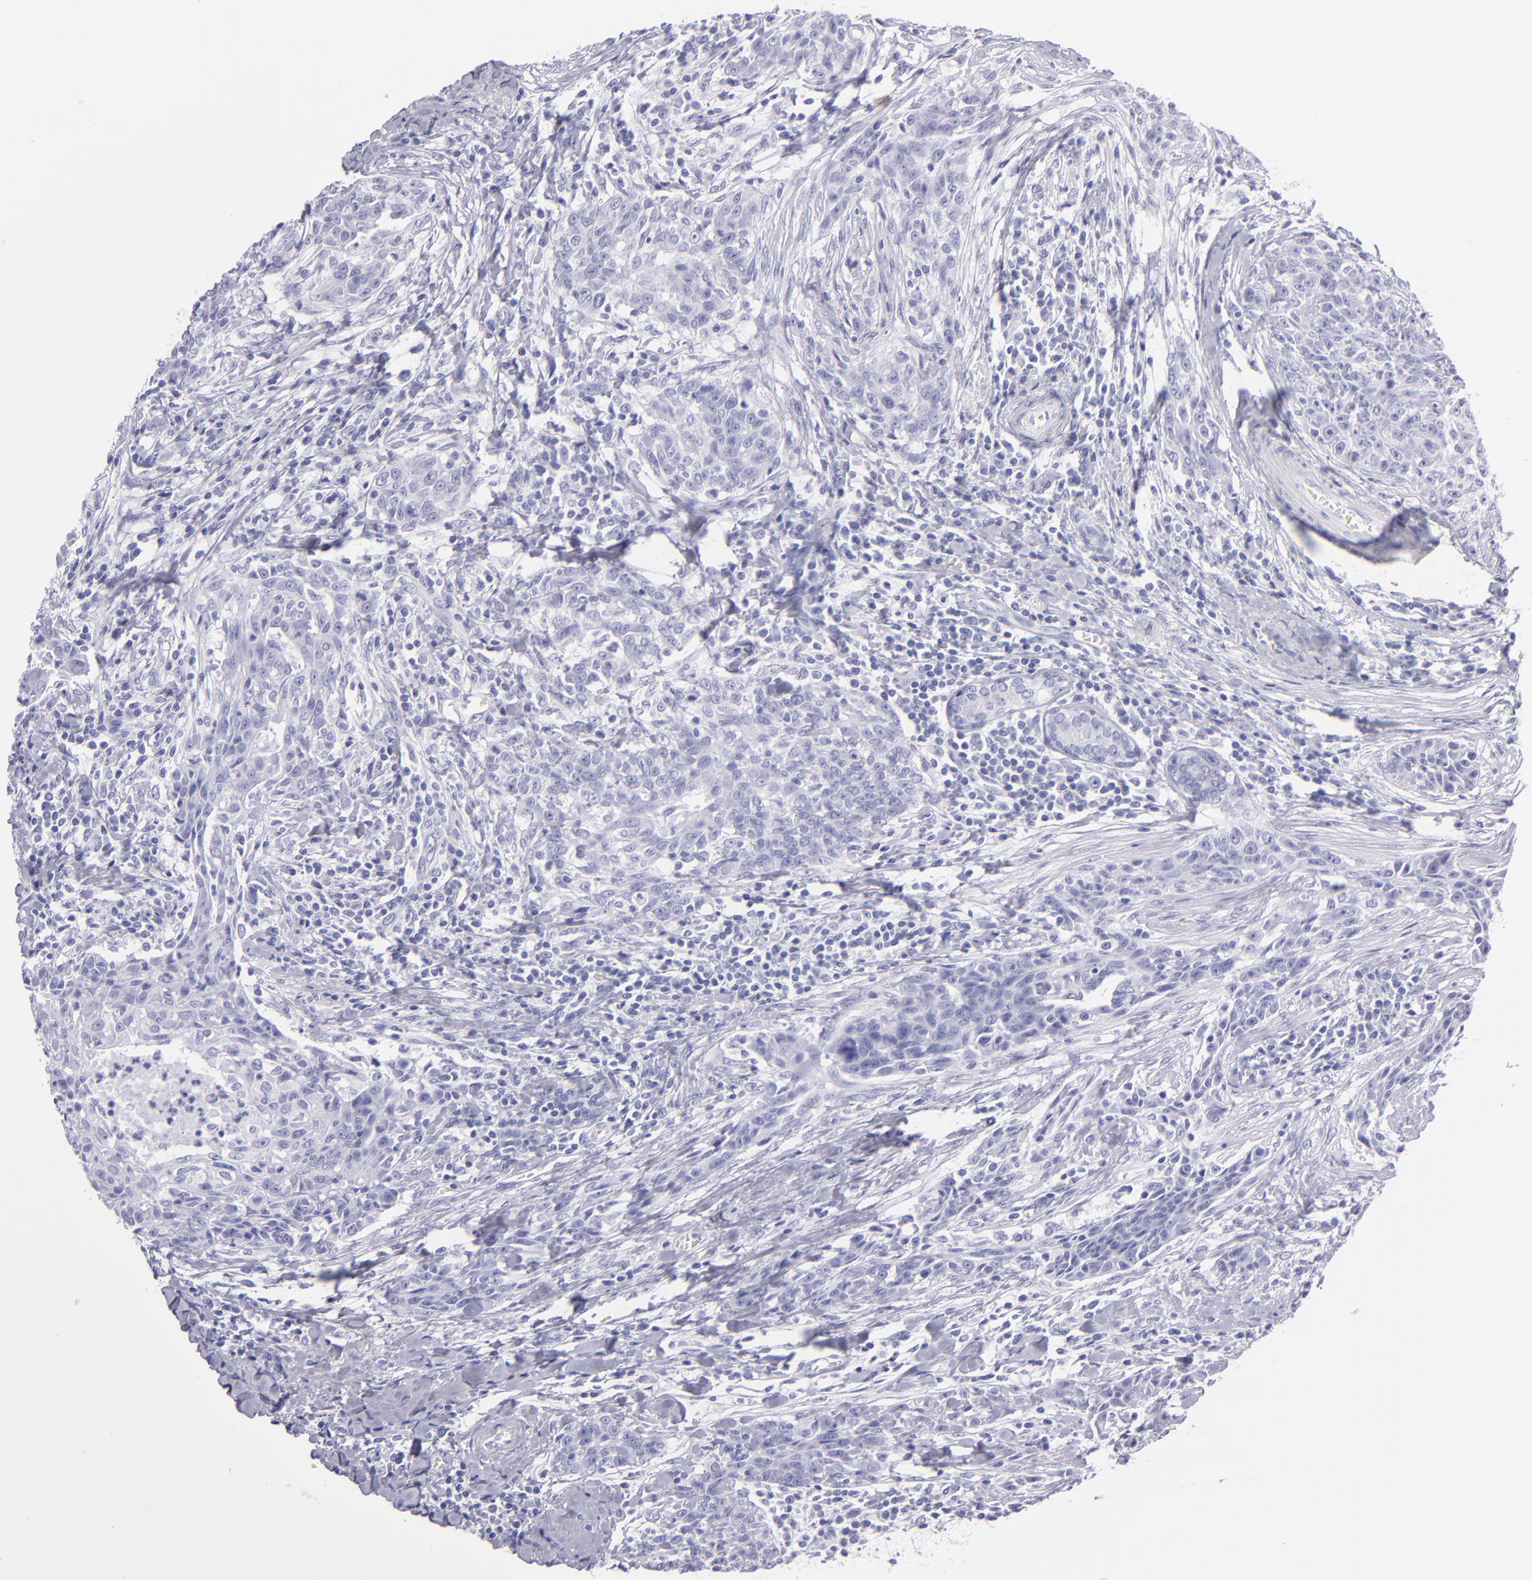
{"staining": {"intensity": "negative", "quantity": "none", "location": "none"}, "tissue": "breast cancer", "cell_type": "Tumor cells", "image_type": "cancer", "snomed": [{"axis": "morphology", "description": "Duct carcinoma"}, {"axis": "topography", "description": "Breast"}], "caption": "Immunohistochemistry (IHC) photomicrograph of neoplastic tissue: human infiltrating ductal carcinoma (breast) stained with DAB (3,3'-diaminobenzidine) shows no significant protein expression in tumor cells. (DAB immunohistochemistry (IHC) visualized using brightfield microscopy, high magnification).", "gene": "PVALB", "patient": {"sex": "female", "age": 50}}